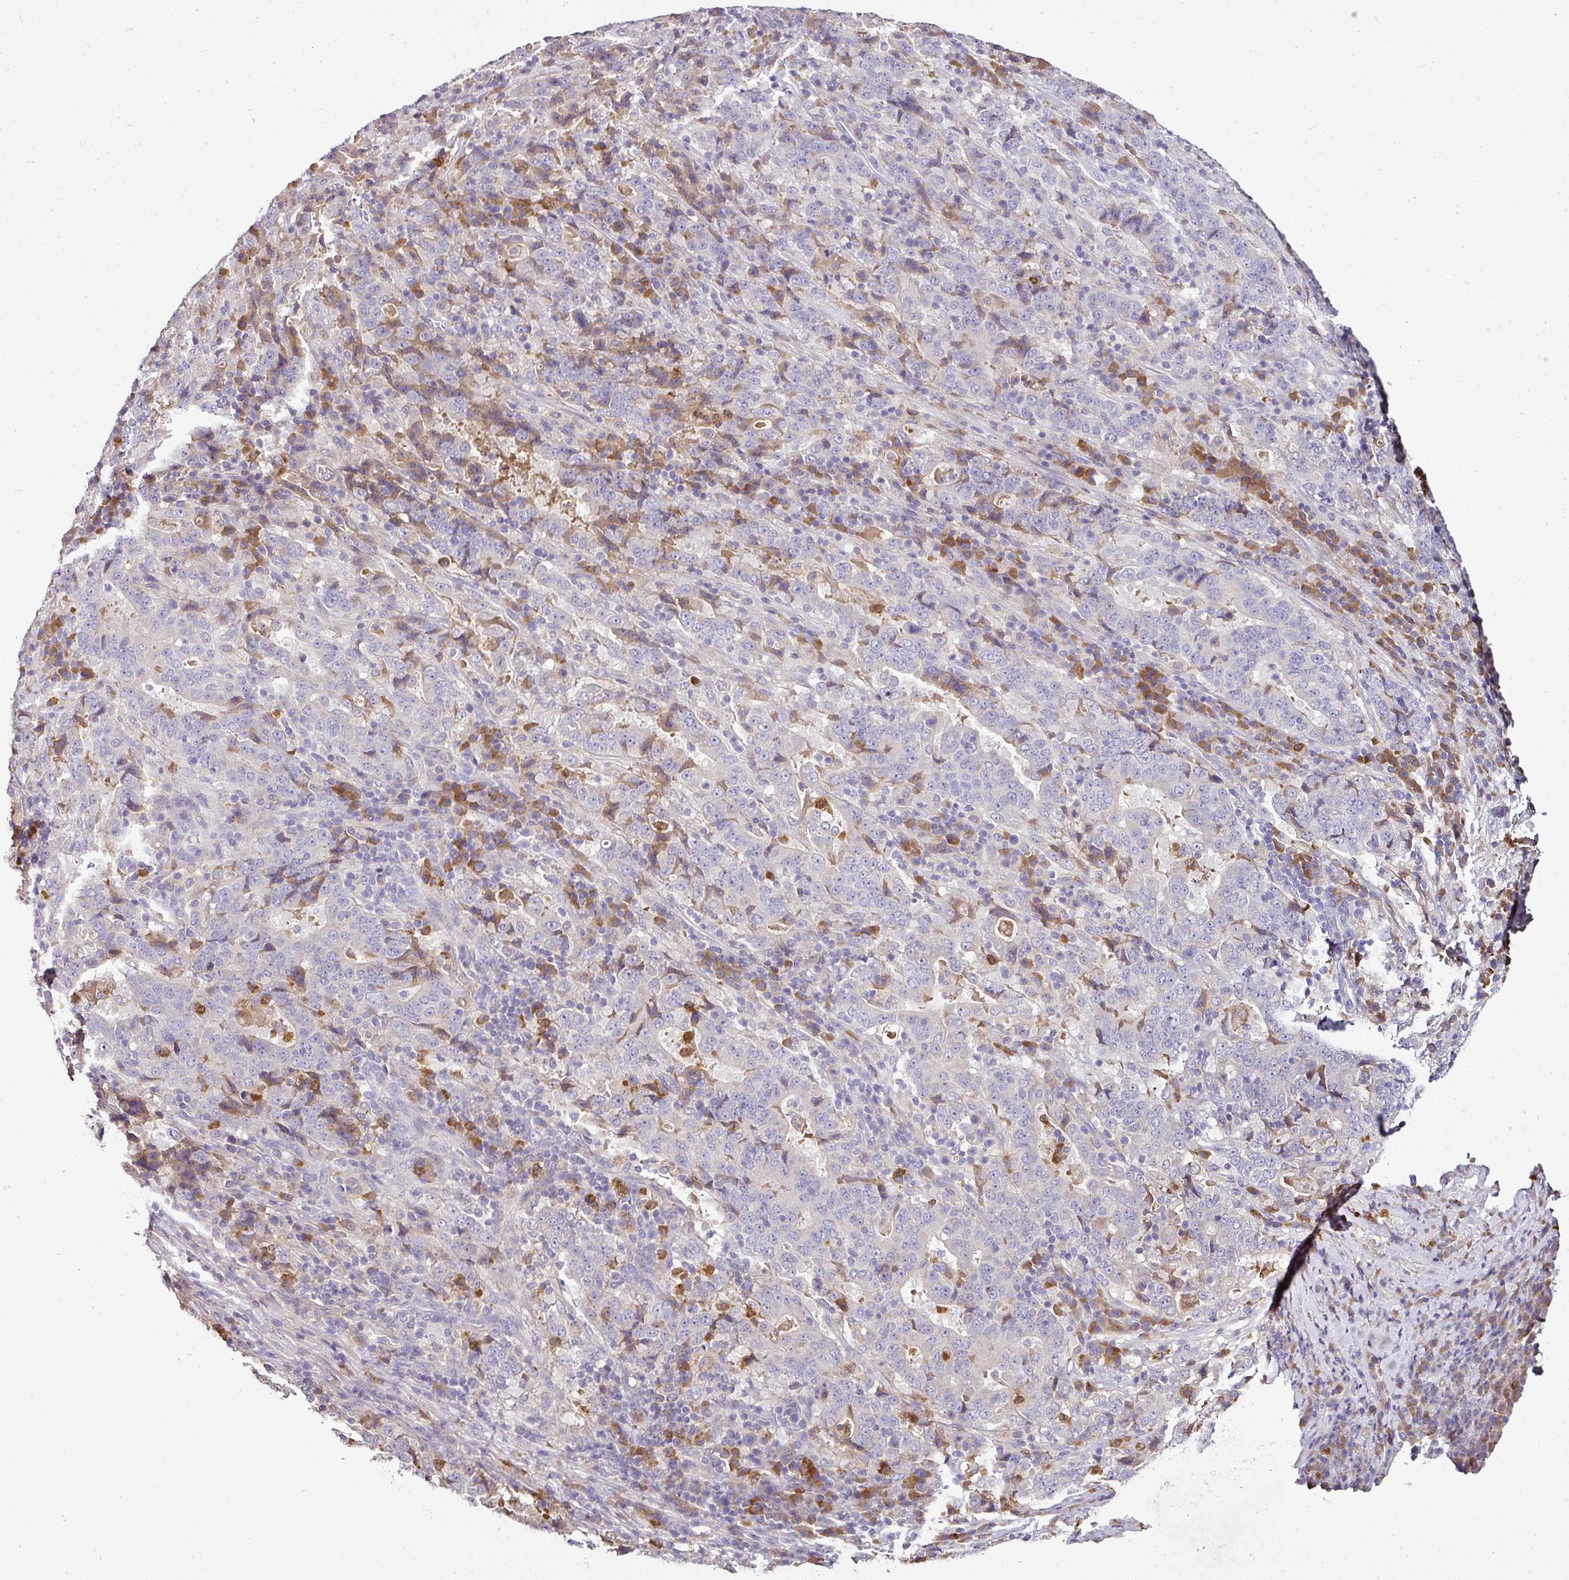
{"staining": {"intensity": "negative", "quantity": "none", "location": "none"}, "tissue": "stomach cancer", "cell_type": "Tumor cells", "image_type": "cancer", "snomed": [{"axis": "morphology", "description": "Normal tissue, NOS"}, {"axis": "morphology", "description": "Adenocarcinoma, NOS"}, {"axis": "topography", "description": "Stomach, upper"}, {"axis": "topography", "description": "Stomach"}], "caption": "DAB immunohistochemical staining of stomach adenocarcinoma reveals no significant staining in tumor cells.", "gene": "CAB39L", "patient": {"sex": "male", "age": 59}}